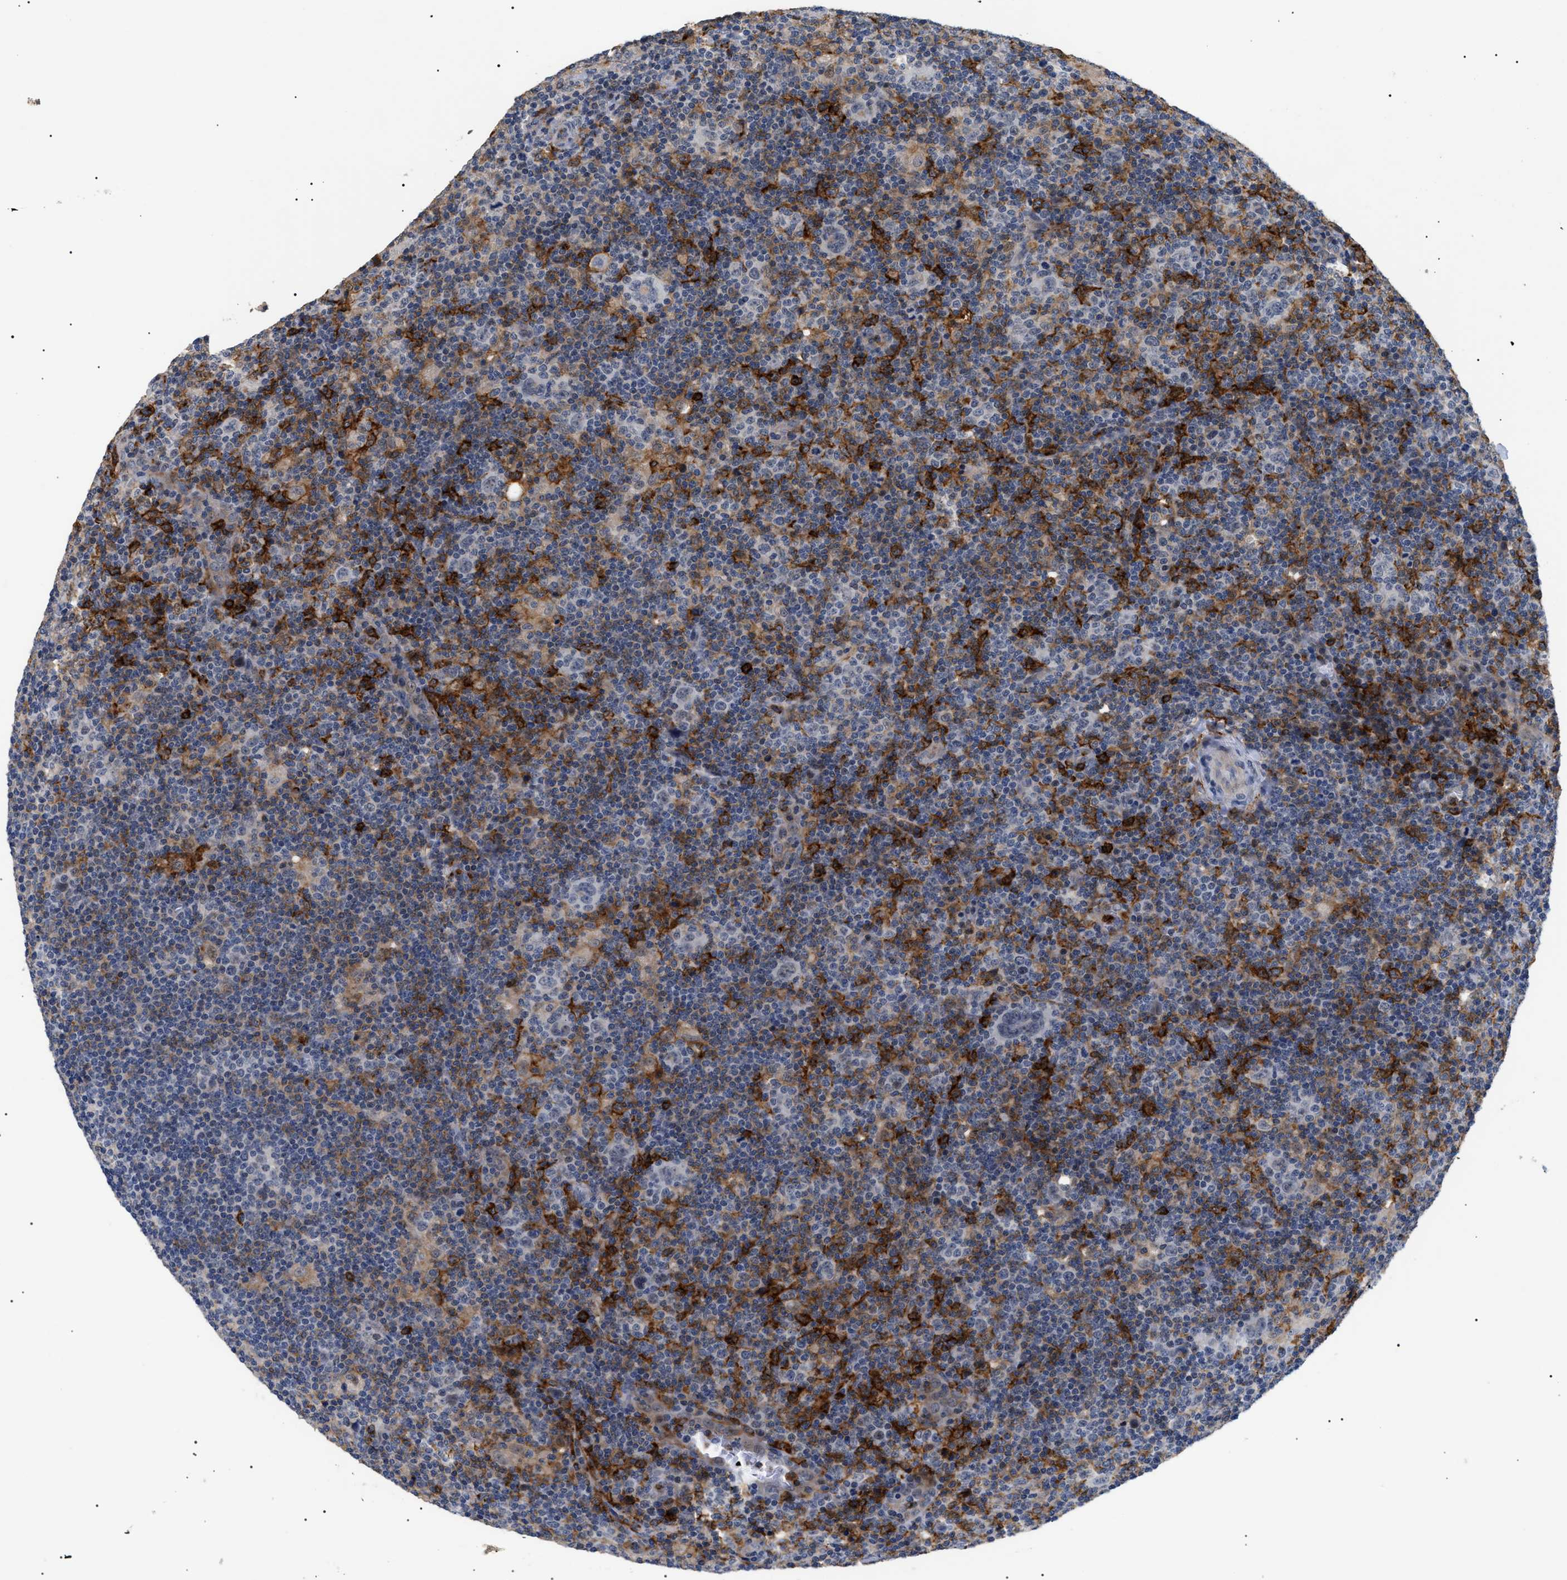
{"staining": {"intensity": "weak", "quantity": "<25%", "location": "cytoplasmic/membranous"}, "tissue": "lymphoma", "cell_type": "Tumor cells", "image_type": "cancer", "snomed": [{"axis": "morphology", "description": "Hodgkin's disease, NOS"}, {"axis": "topography", "description": "Lymph node"}], "caption": "IHC micrograph of neoplastic tissue: Hodgkin's disease stained with DAB demonstrates no significant protein expression in tumor cells. Brightfield microscopy of immunohistochemistry stained with DAB (brown) and hematoxylin (blue), captured at high magnification.", "gene": "CD300A", "patient": {"sex": "female", "age": 57}}